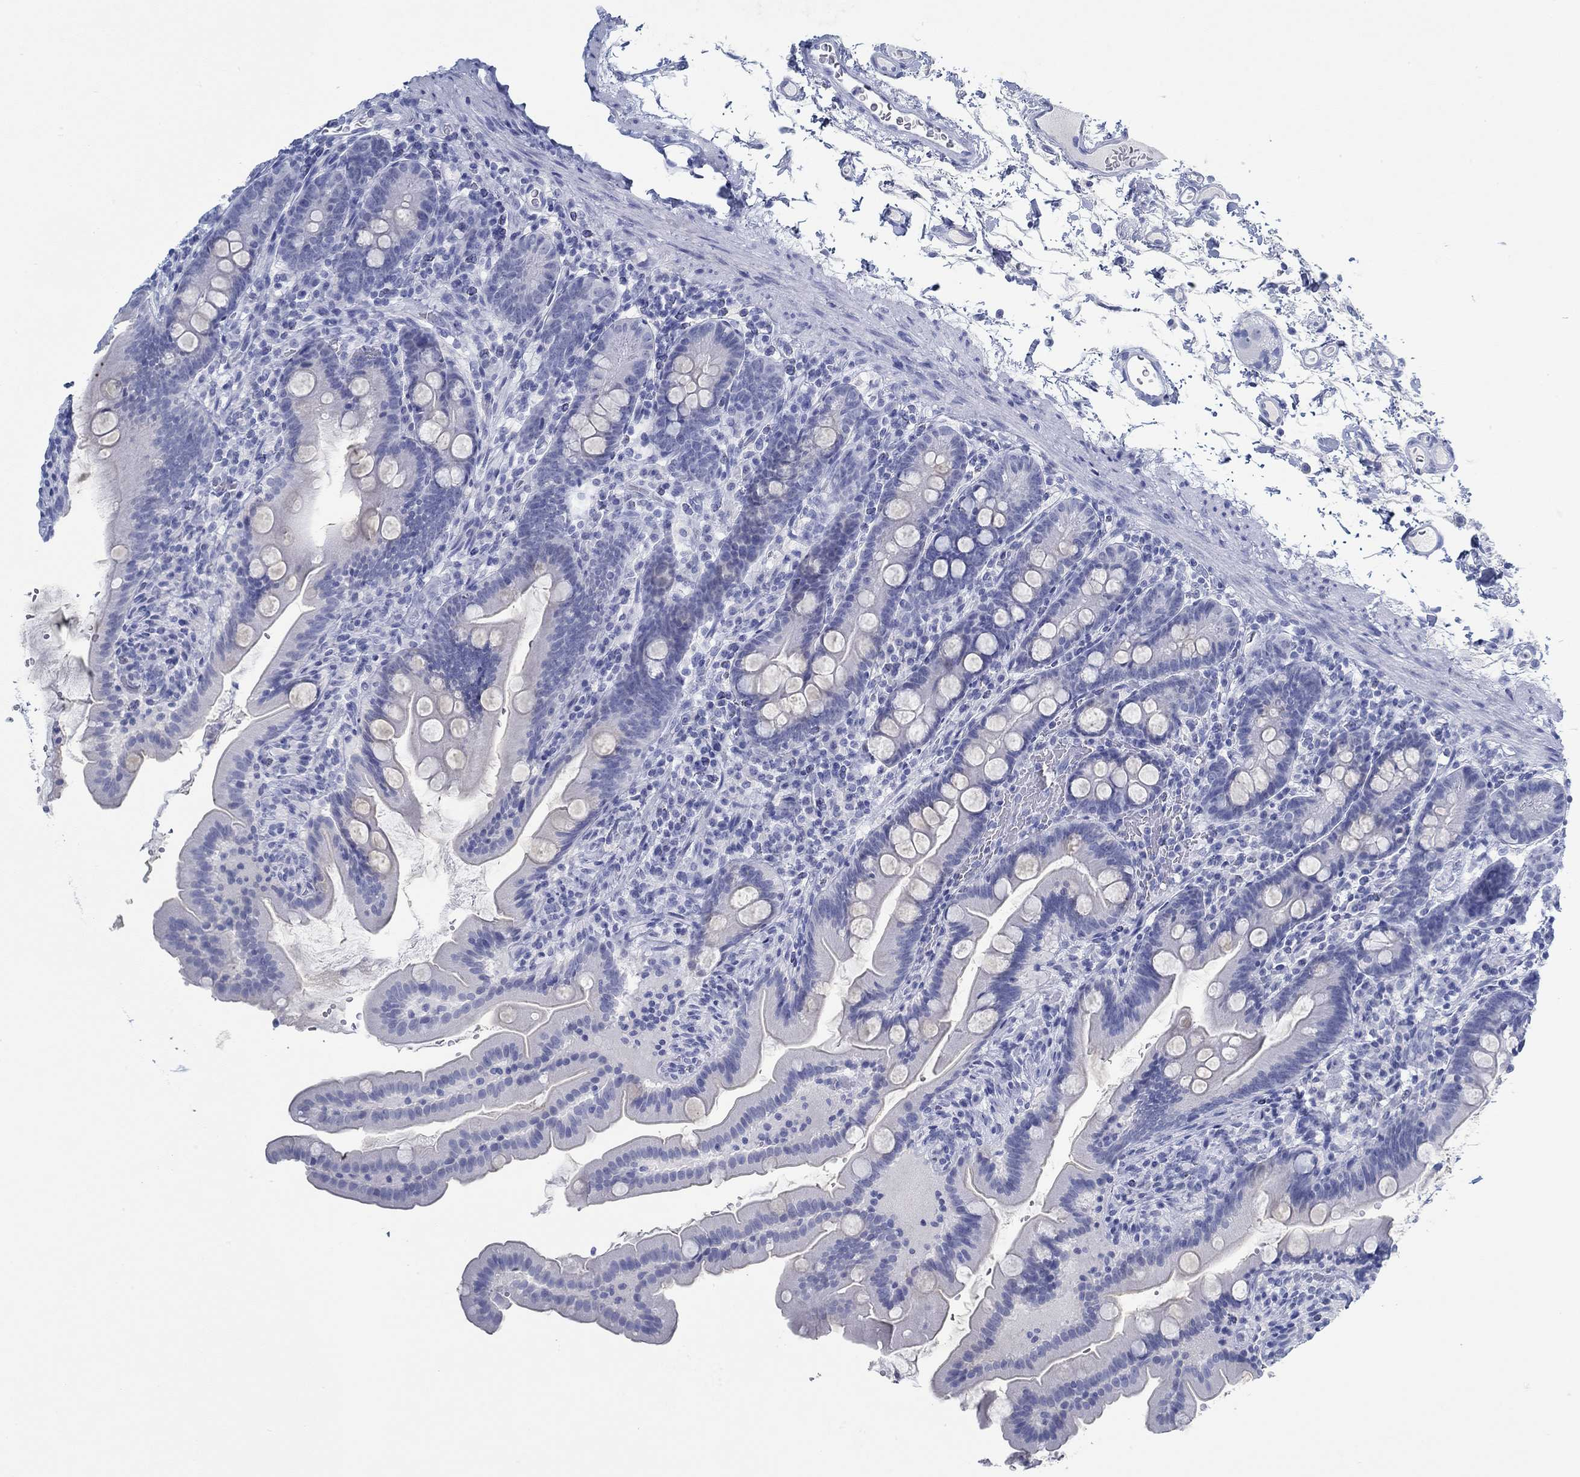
{"staining": {"intensity": "negative", "quantity": "none", "location": "none"}, "tissue": "small intestine", "cell_type": "Glandular cells", "image_type": "normal", "snomed": [{"axis": "morphology", "description": "Normal tissue, NOS"}, {"axis": "topography", "description": "Small intestine"}], "caption": "This is an IHC image of benign small intestine. There is no expression in glandular cells.", "gene": "PAX9", "patient": {"sex": "female", "age": 44}}